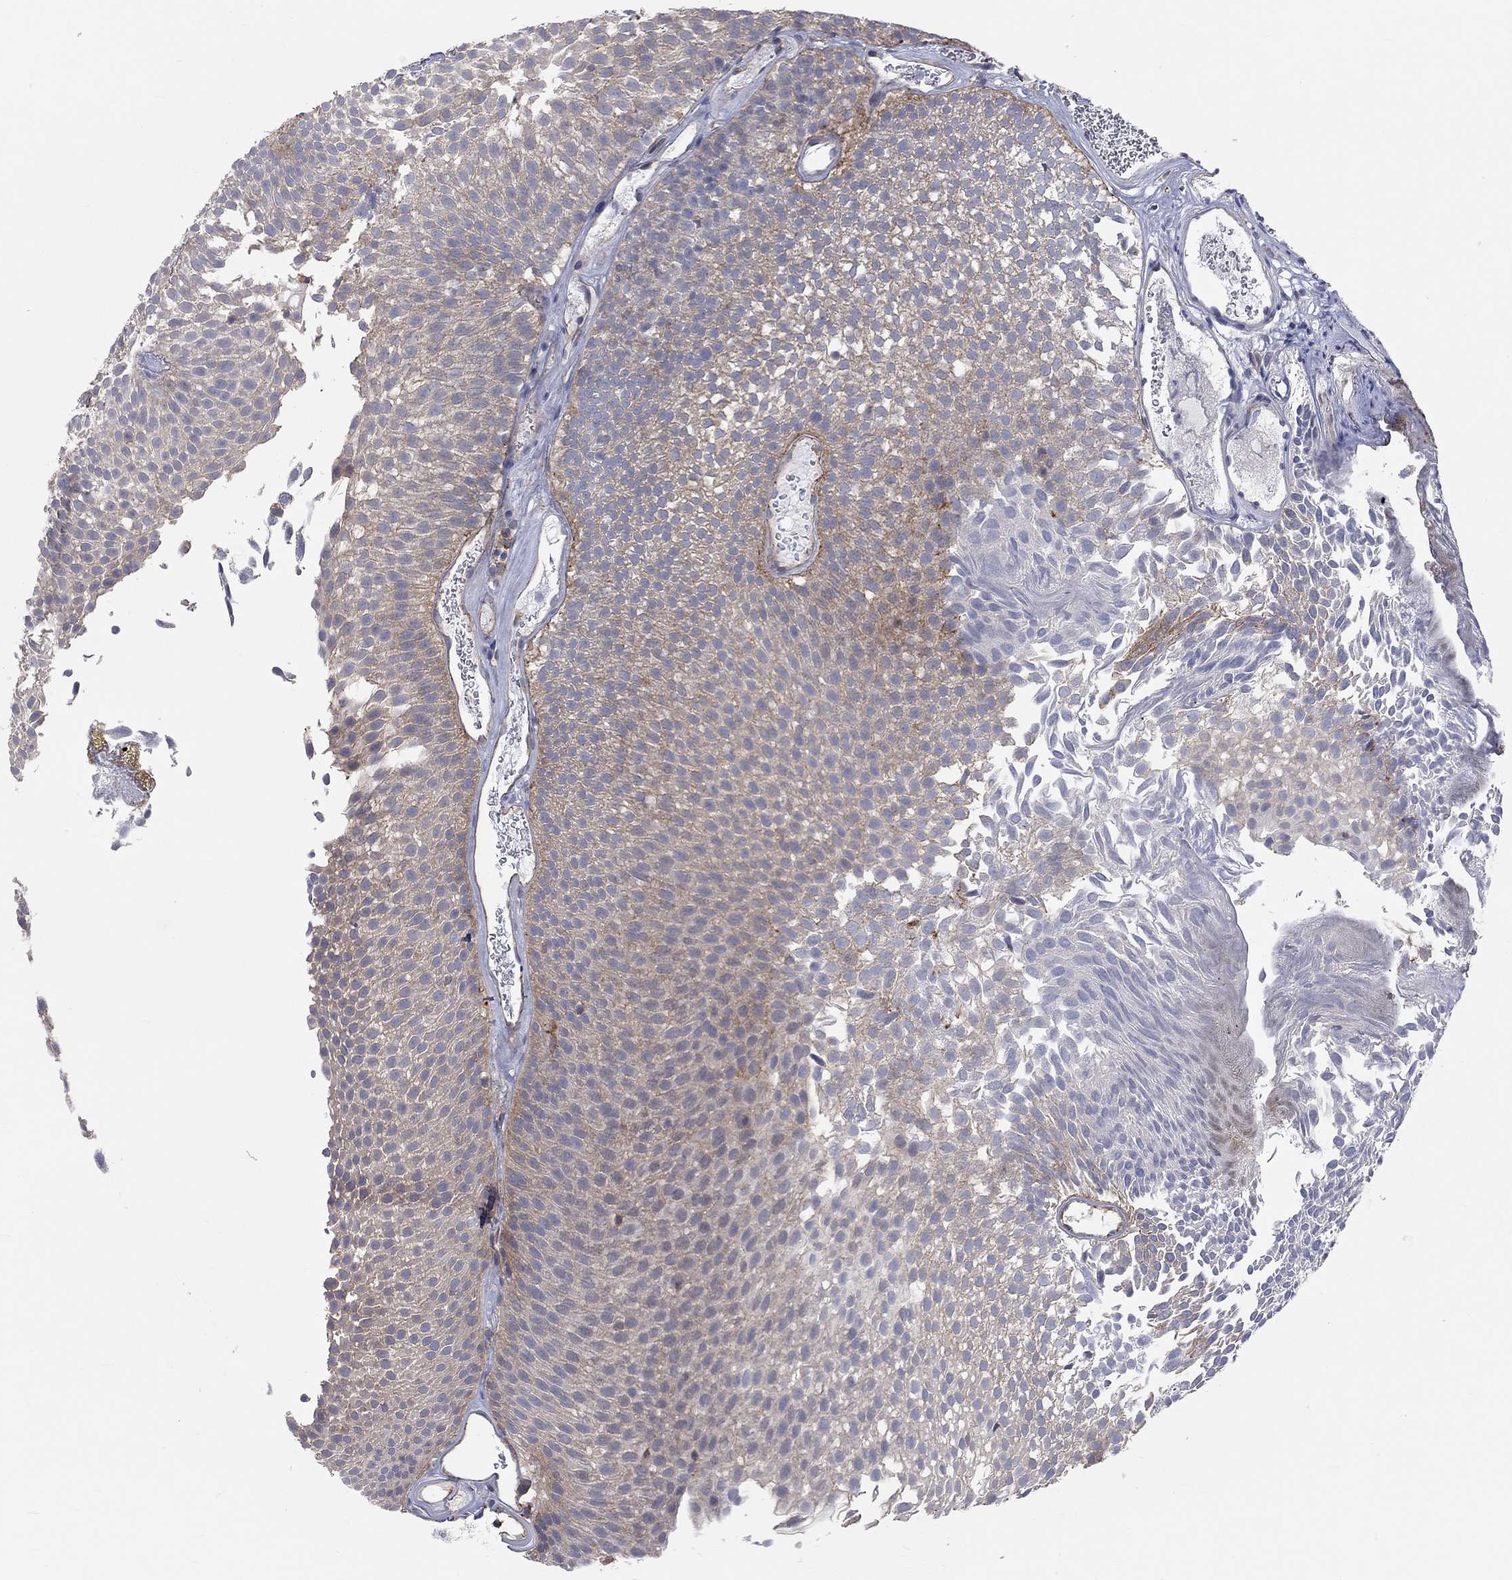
{"staining": {"intensity": "moderate", "quantity": "25%-75%", "location": "cytoplasmic/membranous"}, "tissue": "urothelial cancer", "cell_type": "Tumor cells", "image_type": "cancer", "snomed": [{"axis": "morphology", "description": "Urothelial carcinoma, Low grade"}, {"axis": "topography", "description": "Urinary bladder"}], "caption": "Urothelial carcinoma (low-grade) stained with a brown dye exhibits moderate cytoplasmic/membranous positive expression in about 25%-75% of tumor cells.", "gene": "PCDHGA10", "patient": {"sex": "male", "age": 52}}